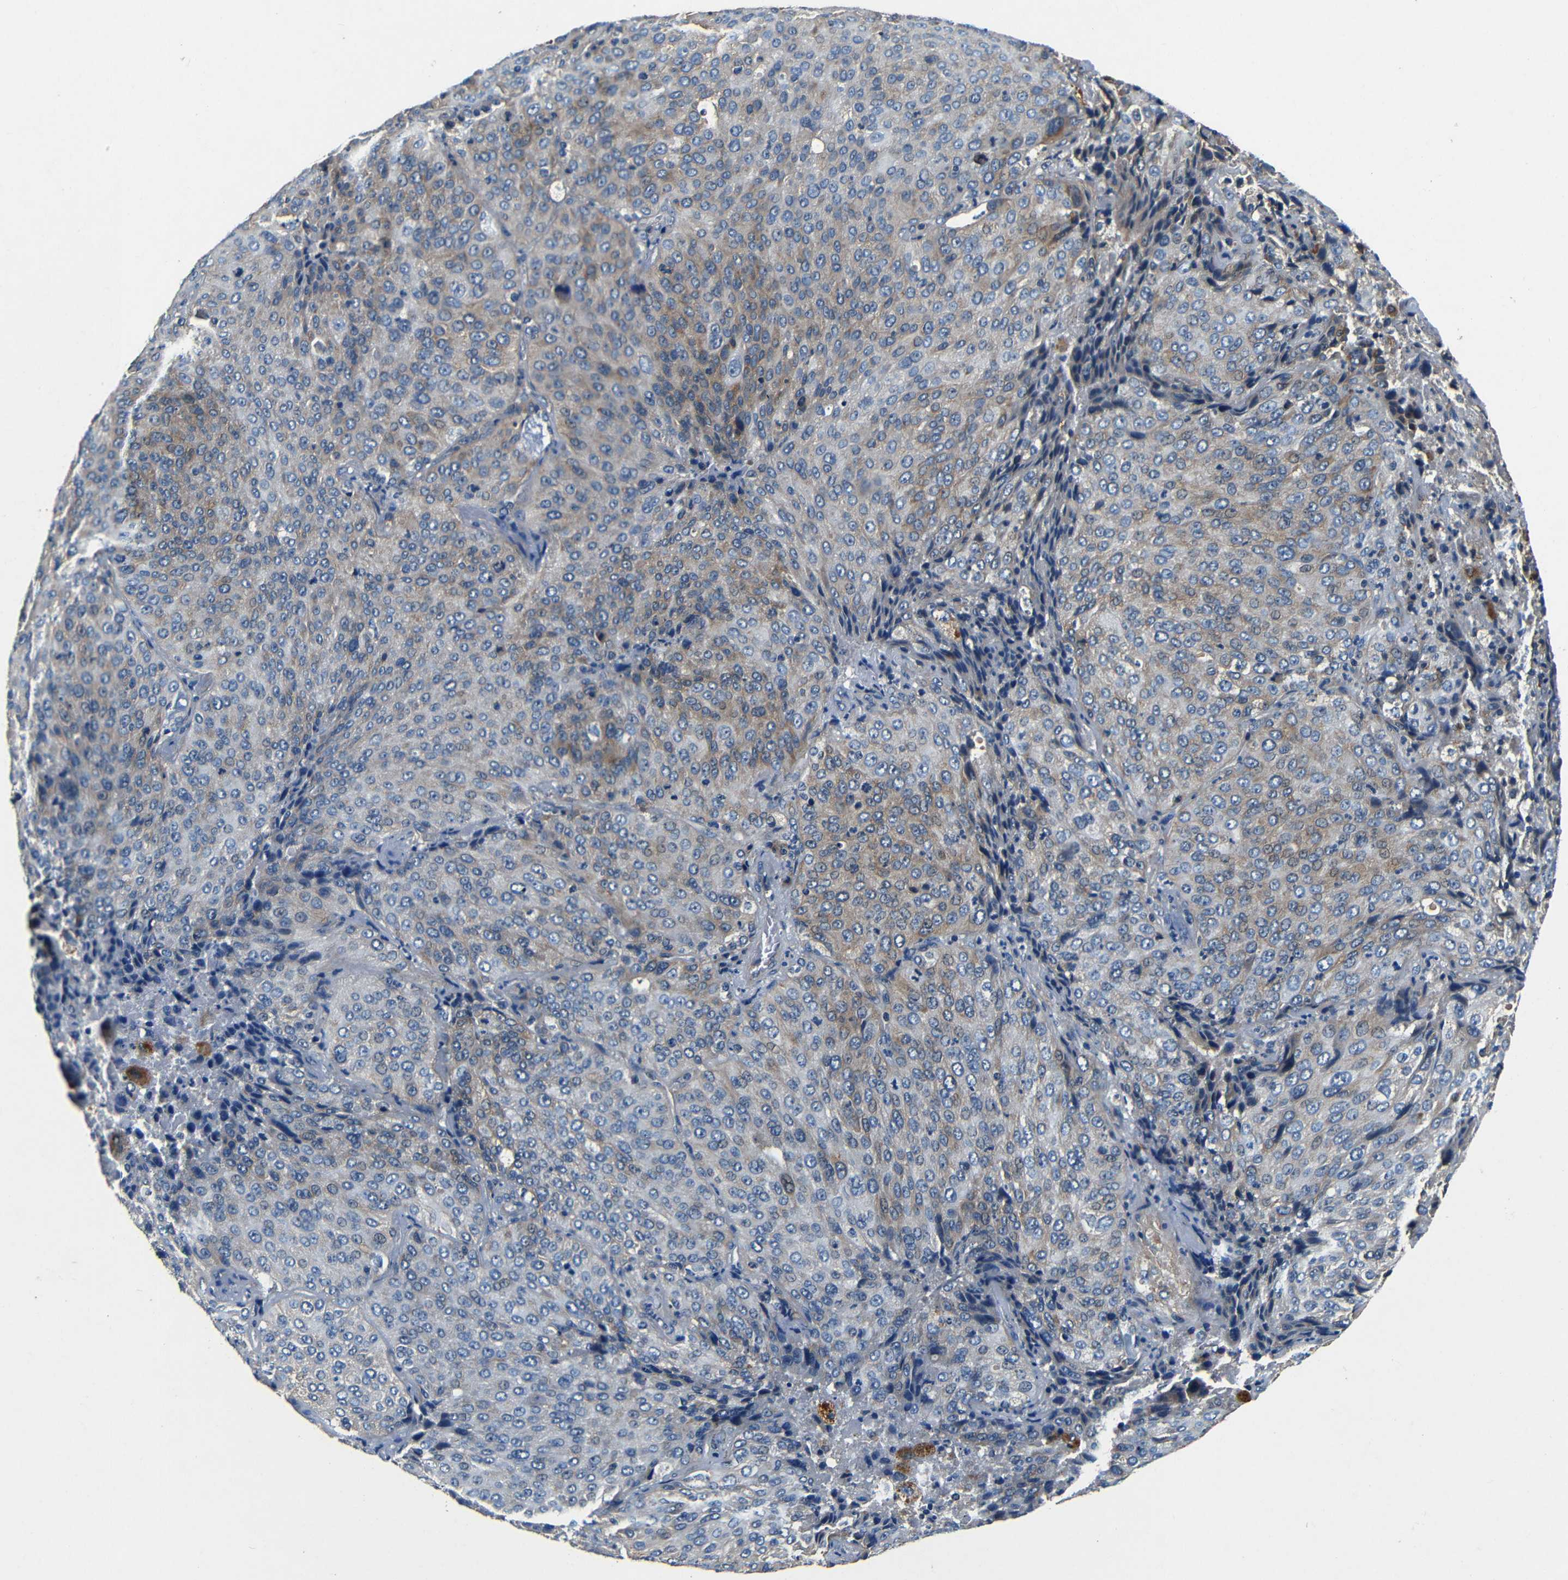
{"staining": {"intensity": "moderate", "quantity": "<25%", "location": "cytoplasmic/membranous"}, "tissue": "lung cancer", "cell_type": "Tumor cells", "image_type": "cancer", "snomed": [{"axis": "morphology", "description": "Squamous cell carcinoma, NOS"}, {"axis": "topography", "description": "Lung"}], "caption": "High-magnification brightfield microscopy of lung cancer (squamous cell carcinoma) stained with DAB (3,3'-diaminobenzidine) (brown) and counterstained with hematoxylin (blue). tumor cells exhibit moderate cytoplasmic/membranous staining is appreciated in about<25% of cells.", "gene": "MTX1", "patient": {"sex": "male", "age": 54}}